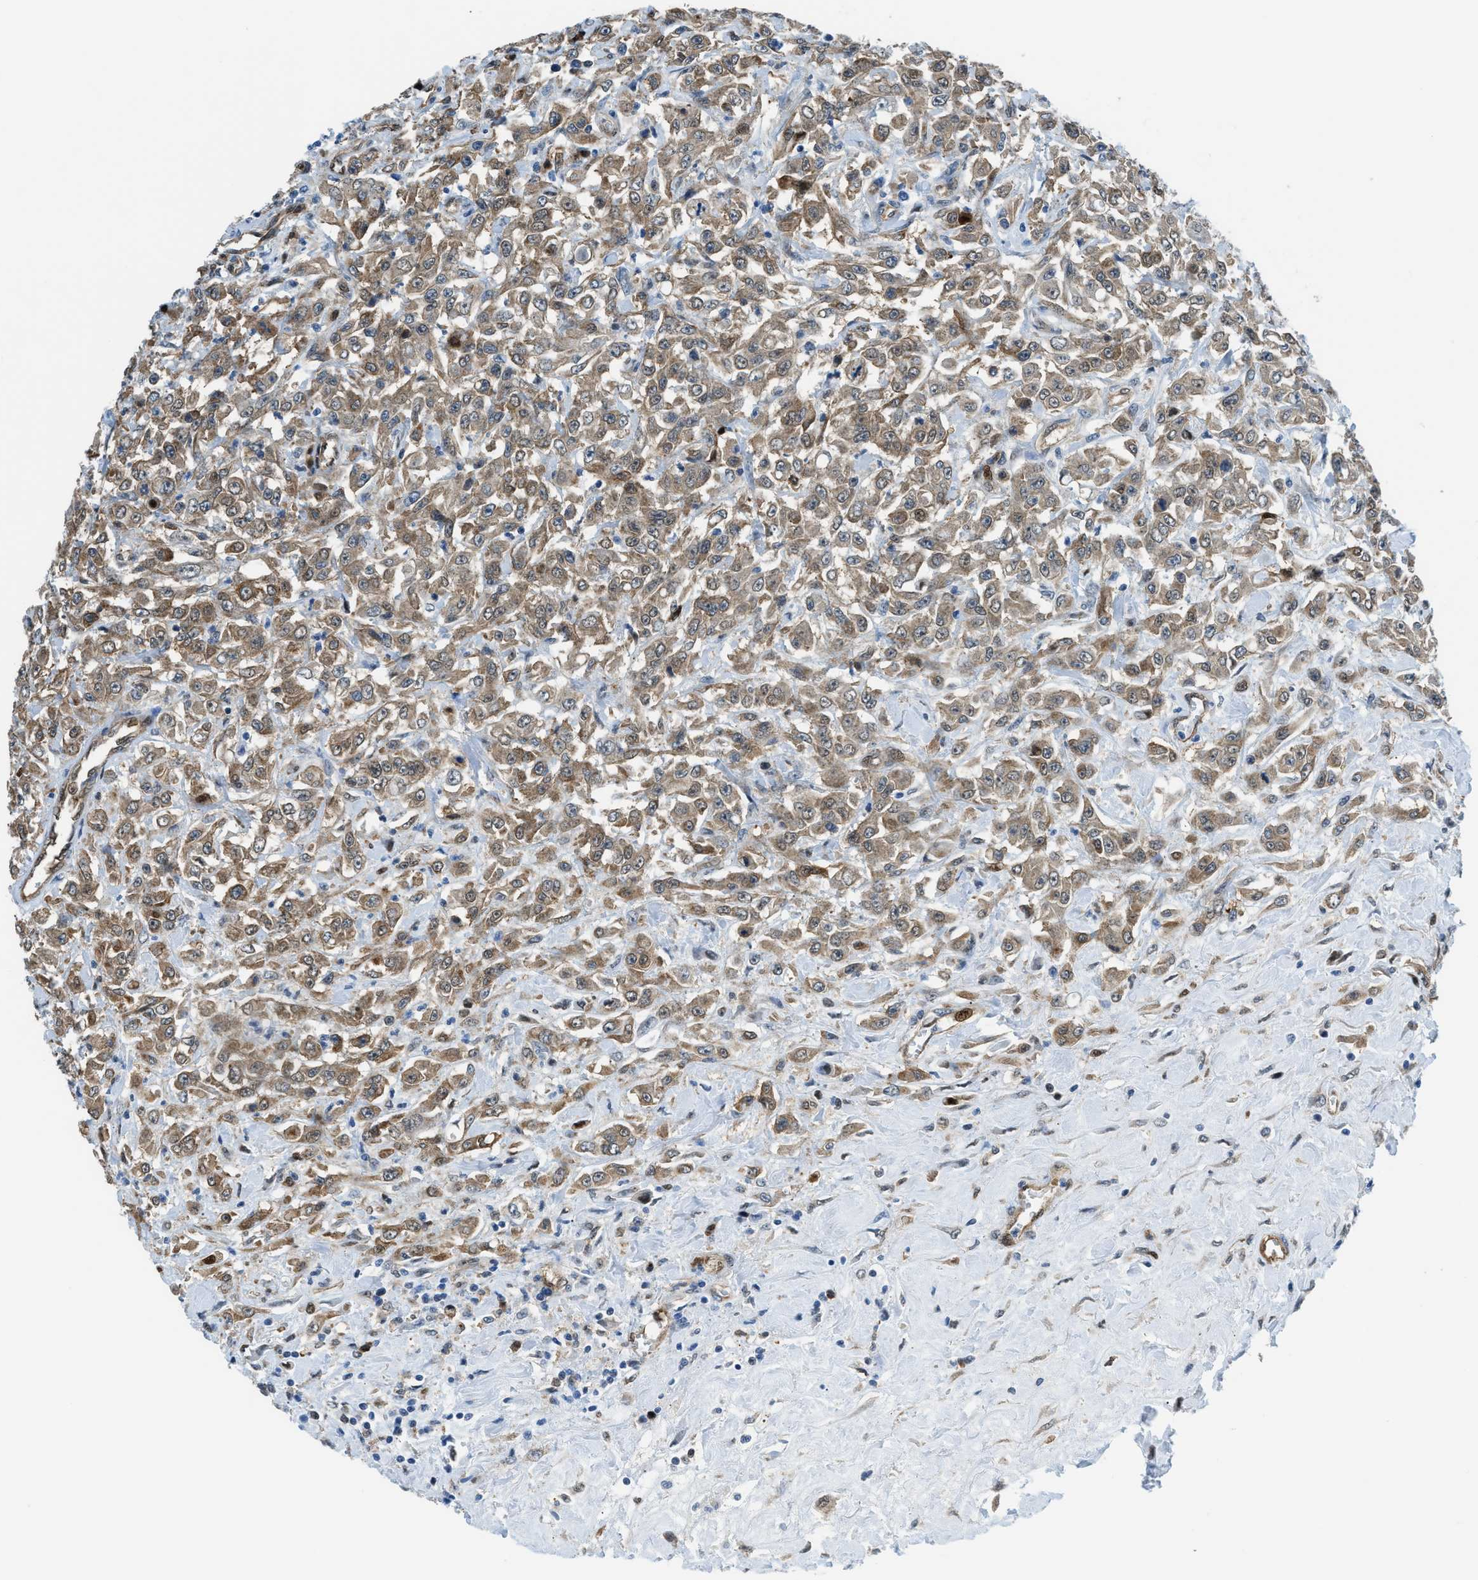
{"staining": {"intensity": "moderate", "quantity": ">75%", "location": "cytoplasmic/membranous"}, "tissue": "urothelial cancer", "cell_type": "Tumor cells", "image_type": "cancer", "snomed": [{"axis": "morphology", "description": "Urothelial carcinoma, High grade"}, {"axis": "topography", "description": "Urinary bladder"}], "caption": "Moderate cytoplasmic/membranous staining for a protein is seen in about >75% of tumor cells of urothelial carcinoma (high-grade) using immunohistochemistry.", "gene": "YWHAE", "patient": {"sex": "male", "age": 46}}